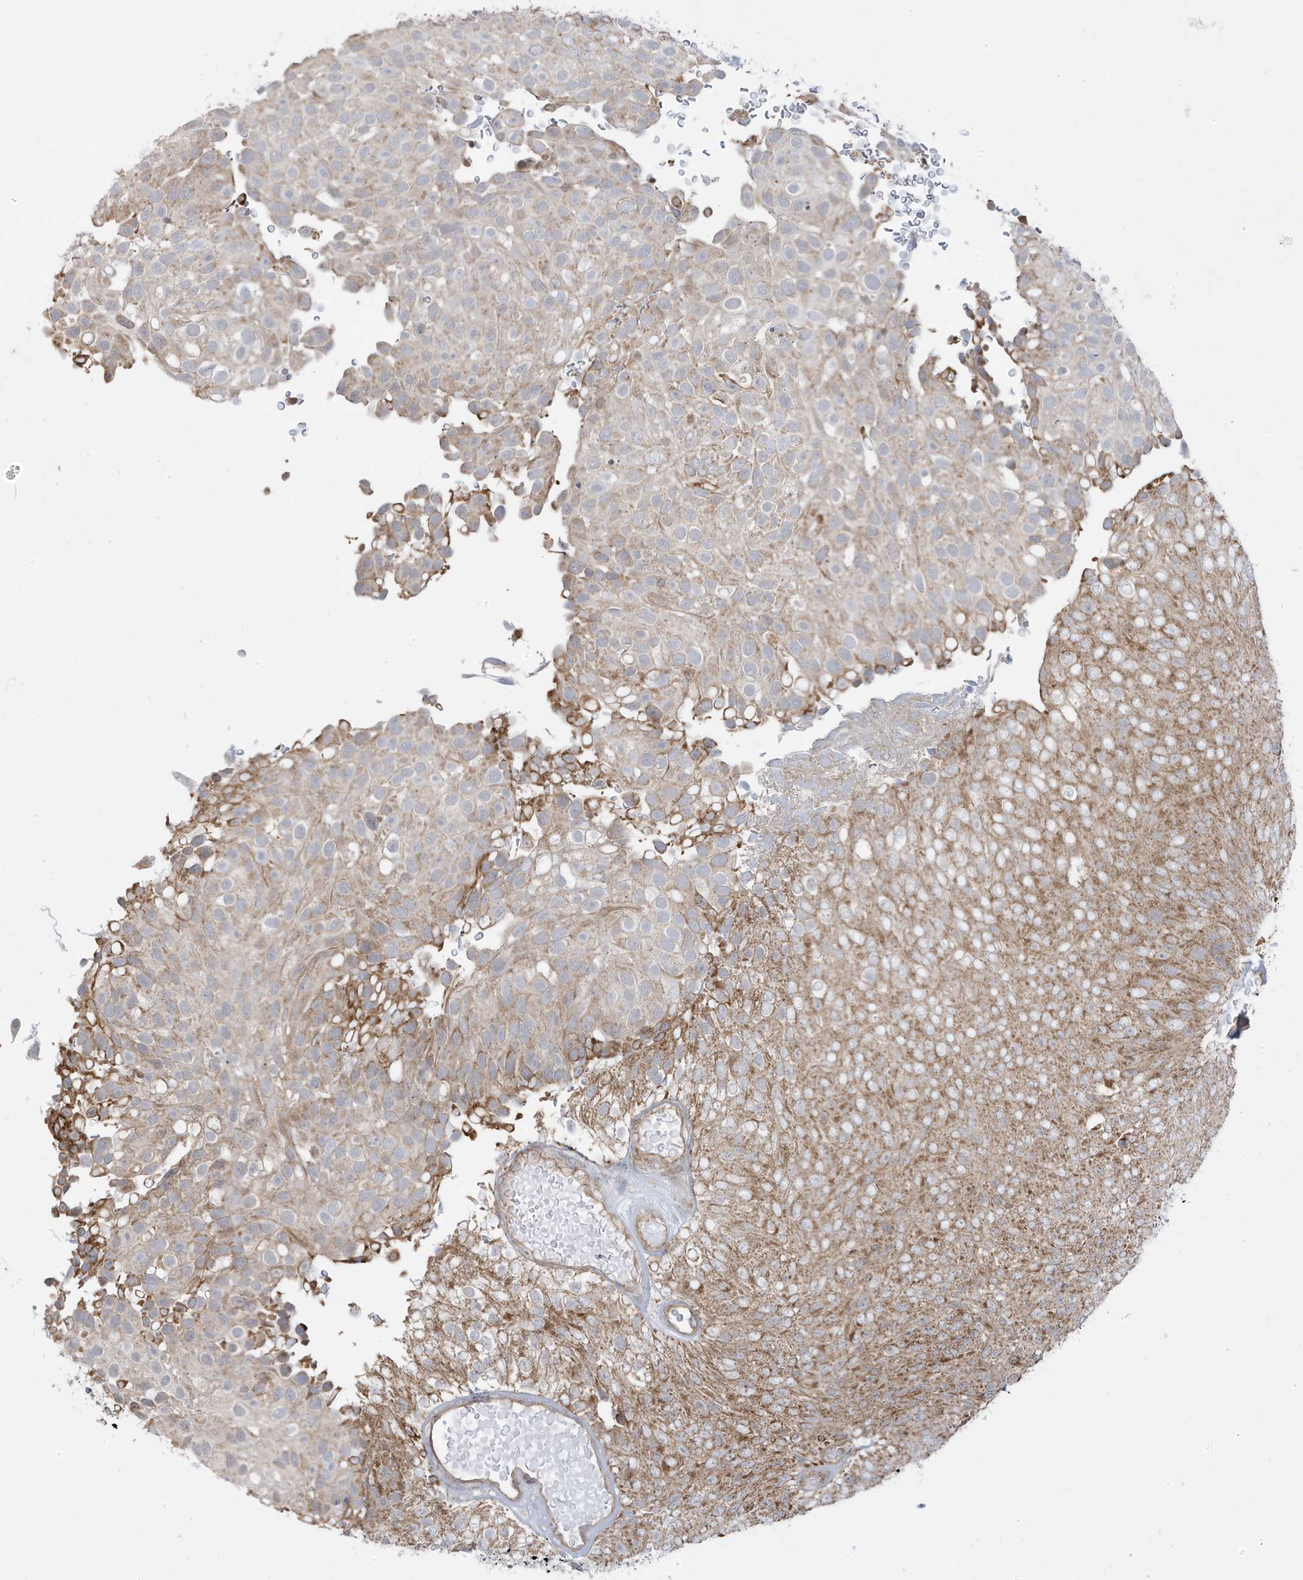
{"staining": {"intensity": "moderate", "quantity": ">75%", "location": "cytoplasmic/membranous"}, "tissue": "urothelial cancer", "cell_type": "Tumor cells", "image_type": "cancer", "snomed": [{"axis": "morphology", "description": "Urothelial carcinoma, Low grade"}, {"axis": "topography", "description": "Urinary bladder"}], "caption": "Immunohistochemical staining of human low-grade urothelial carcinoma reveals moderate cytoplasmic/membranous protein expression in approximately >75% of tumor cells. Nuclei are stained in blue.", "gene": "DNAJC12", "patient": {"sex": "male", "age": 78}}